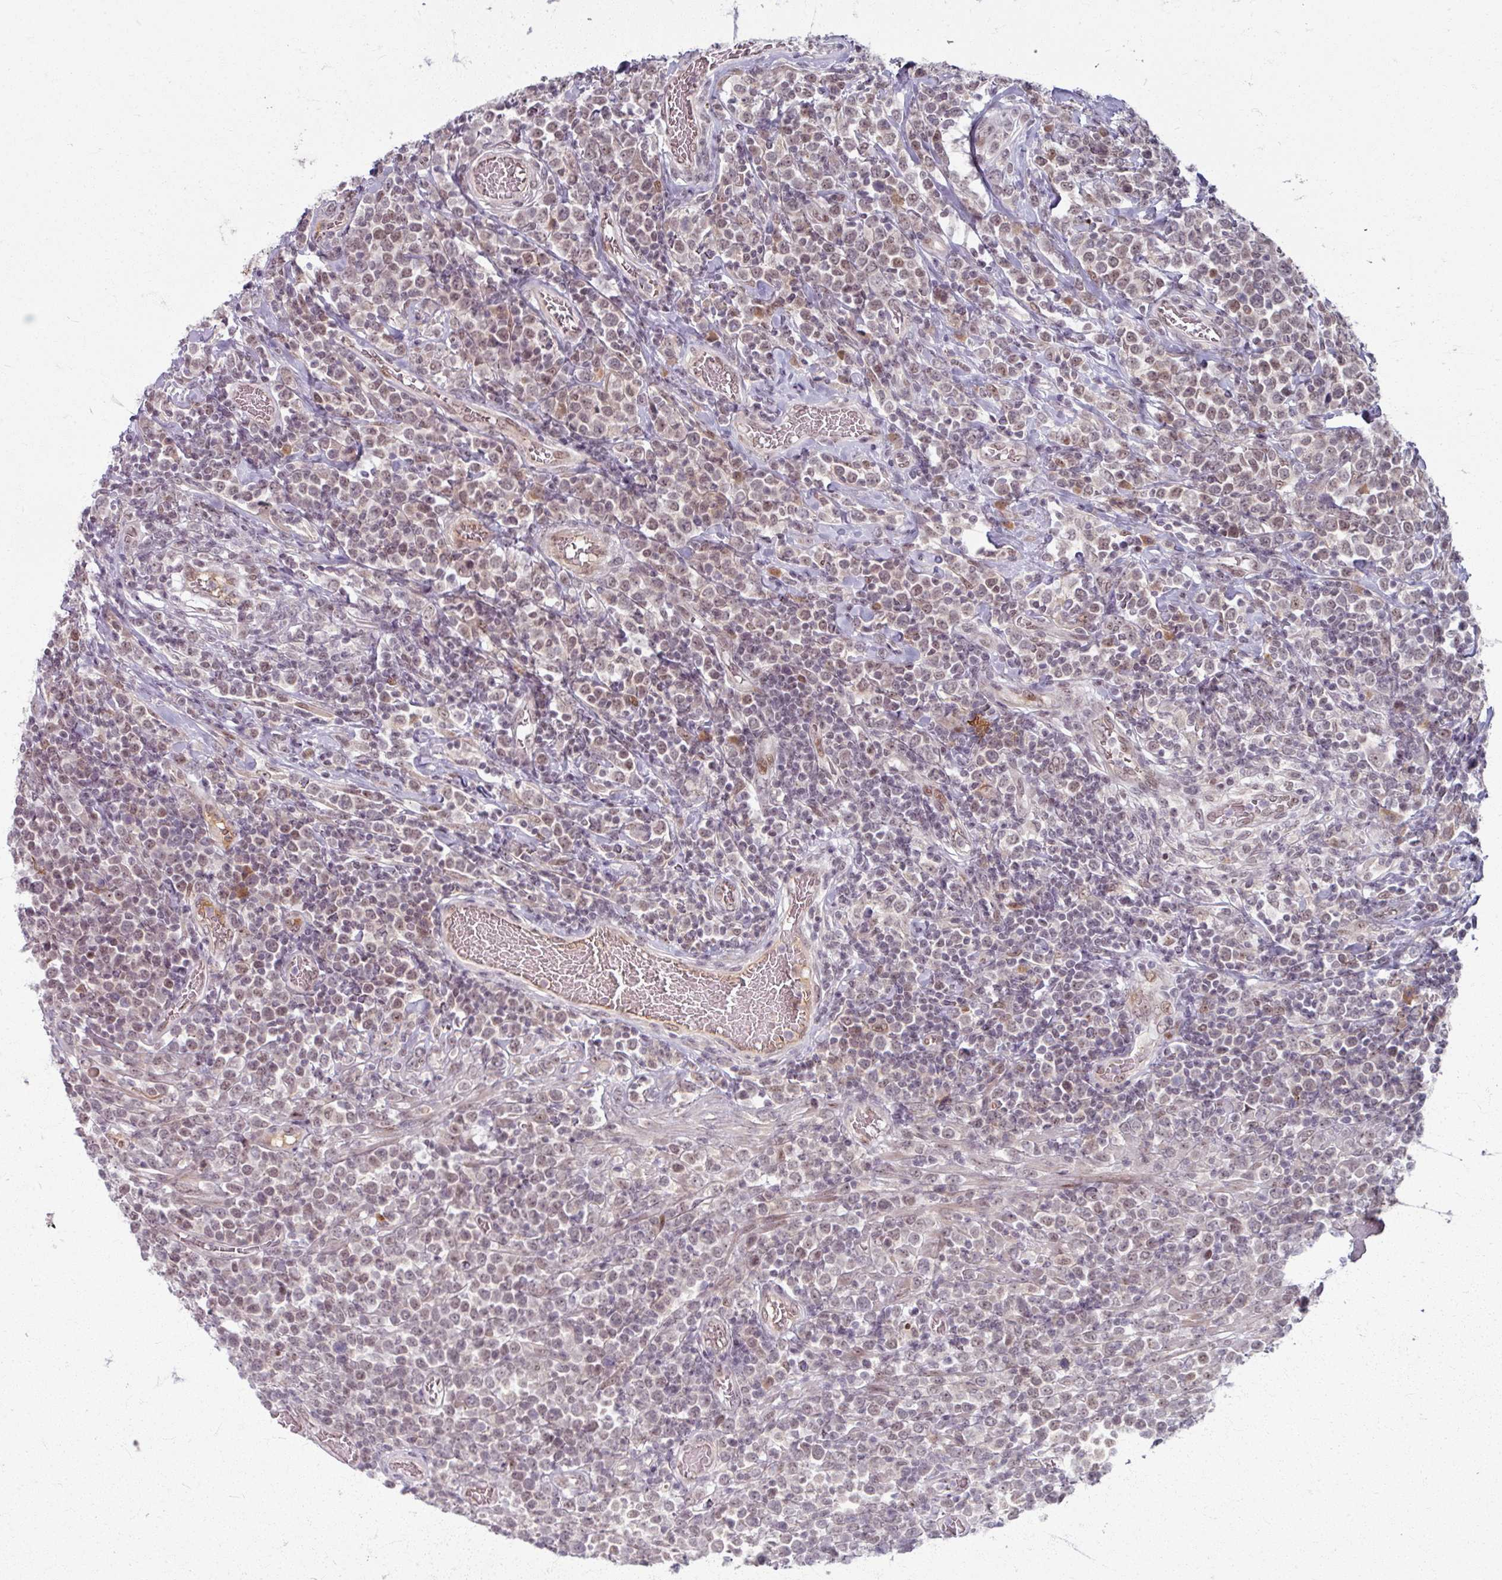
{"staining": {"intensity": "weak", "quantity": "25%-75%", "location": "nuclear"}, "tissue": "lymphoma", "cell_type": "Tumor cells", "image_type": "cancer", "snomed": [{"axis": "morphology", "description": "Malignant lymphoma, non-Hodgkin's type, High grade"}, {"axis": "topography", "description": "Soft tissue"}], "caption": "Lymphoma stained for a protein exhibits weak nuclear positivity in tumor cells. (DAB (3,3'-diaminobenzidine) = brown stain, brightfield microscopy at high magnification).", "gene": "KLC3", "patient": {"sex": "female", "age": 56}}